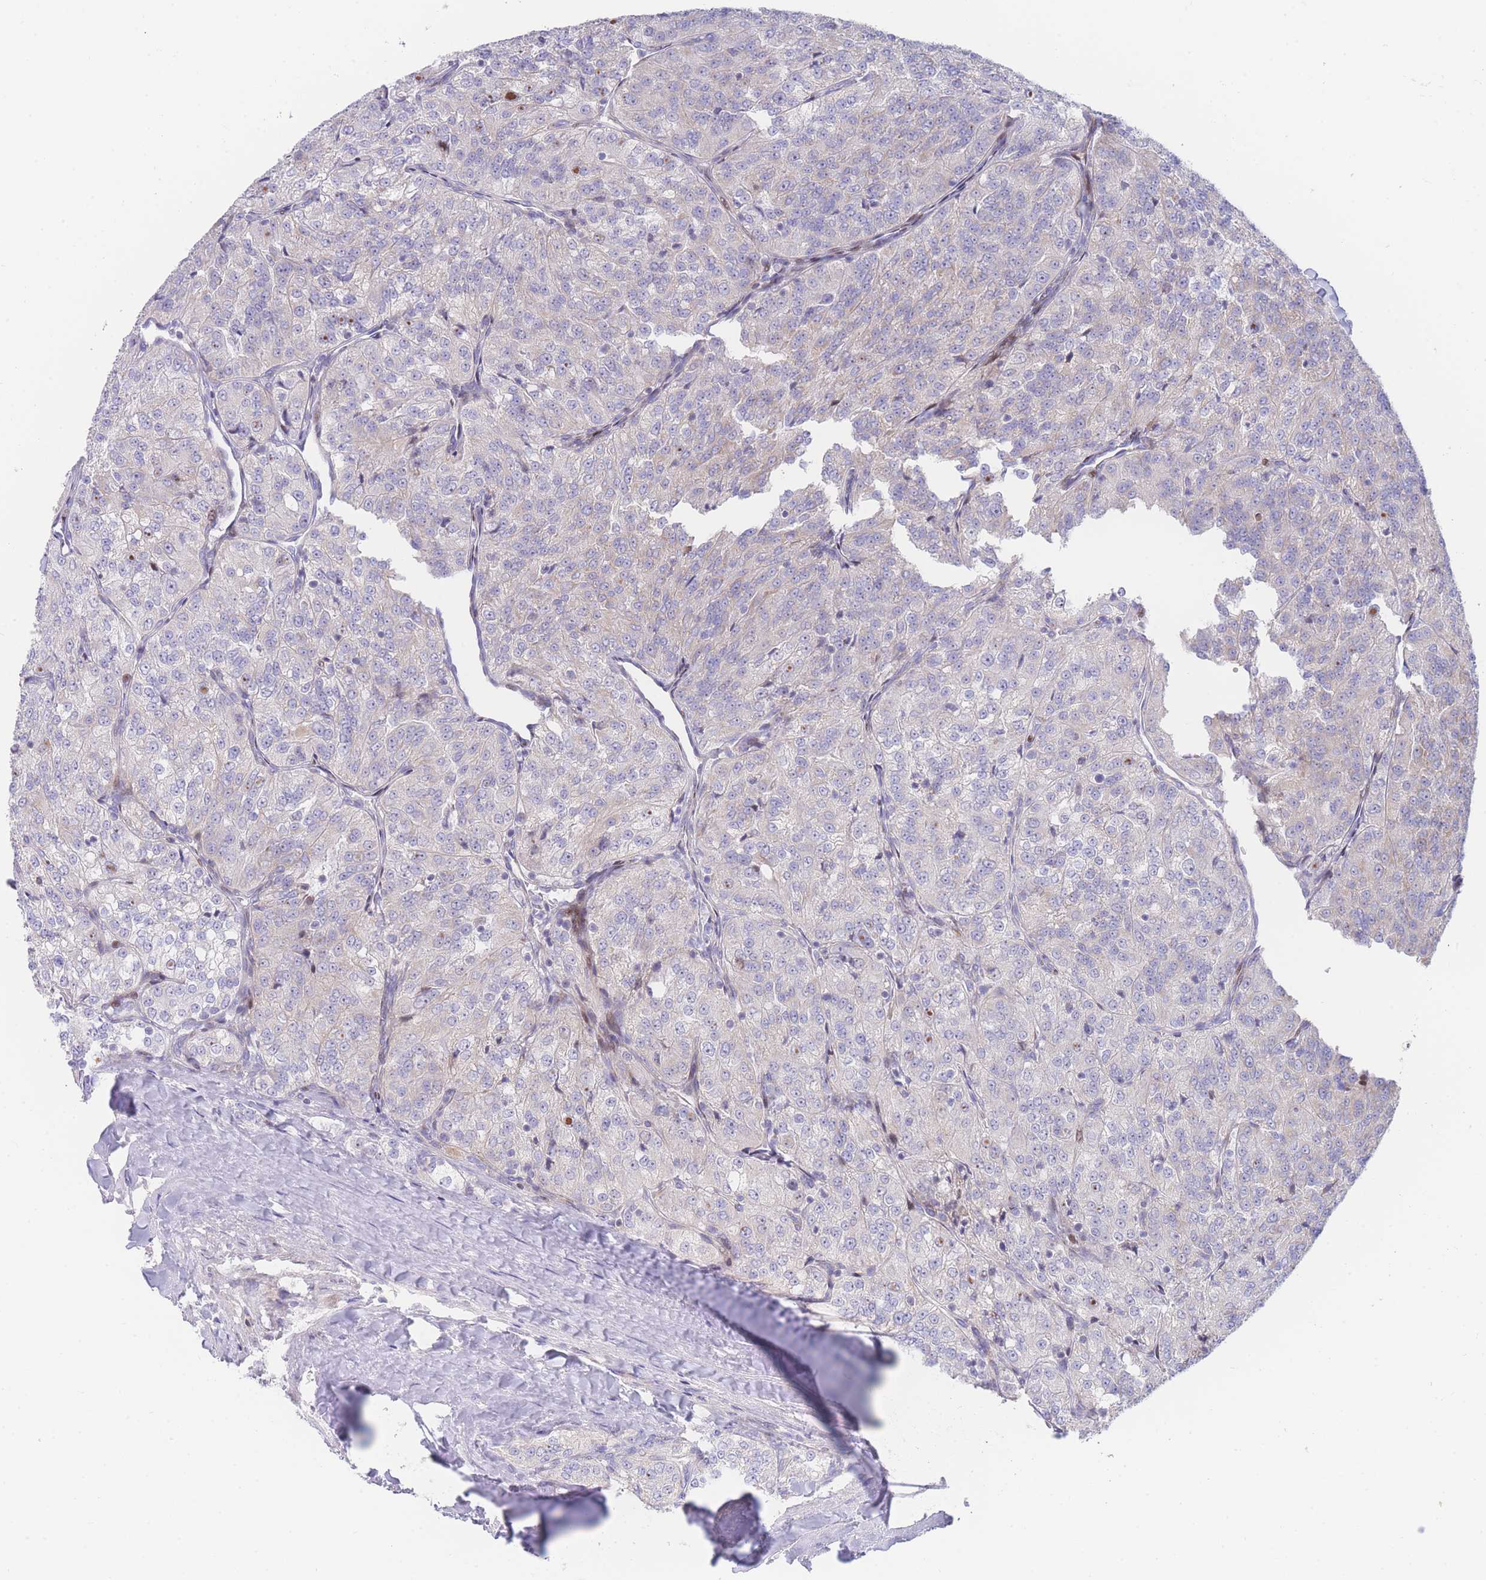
{"staining": {"intensity": "negative", "quantity": "none", "location": "none"}, "tissue": "renal cancer", "cell_type": "Tumor cells", "image_type": "cancer", "snomed": [{"axis": "morphology", "description": "Adenocarcinoma, NOS"}, {"axis": "topography", "description": "Kidney"}], "caption": "Immunohistochemistry (IHC) photomicrograph of neoplastic tissue: renal adenocarcinoma stained with DAB exhibits no significant protein staining in tumor cells. (DAB immunohistochemistry visualized using brightfield microscopy, high magnification).", "gene": "GPAM", "patient": {"sex": "female", "age": 63}}